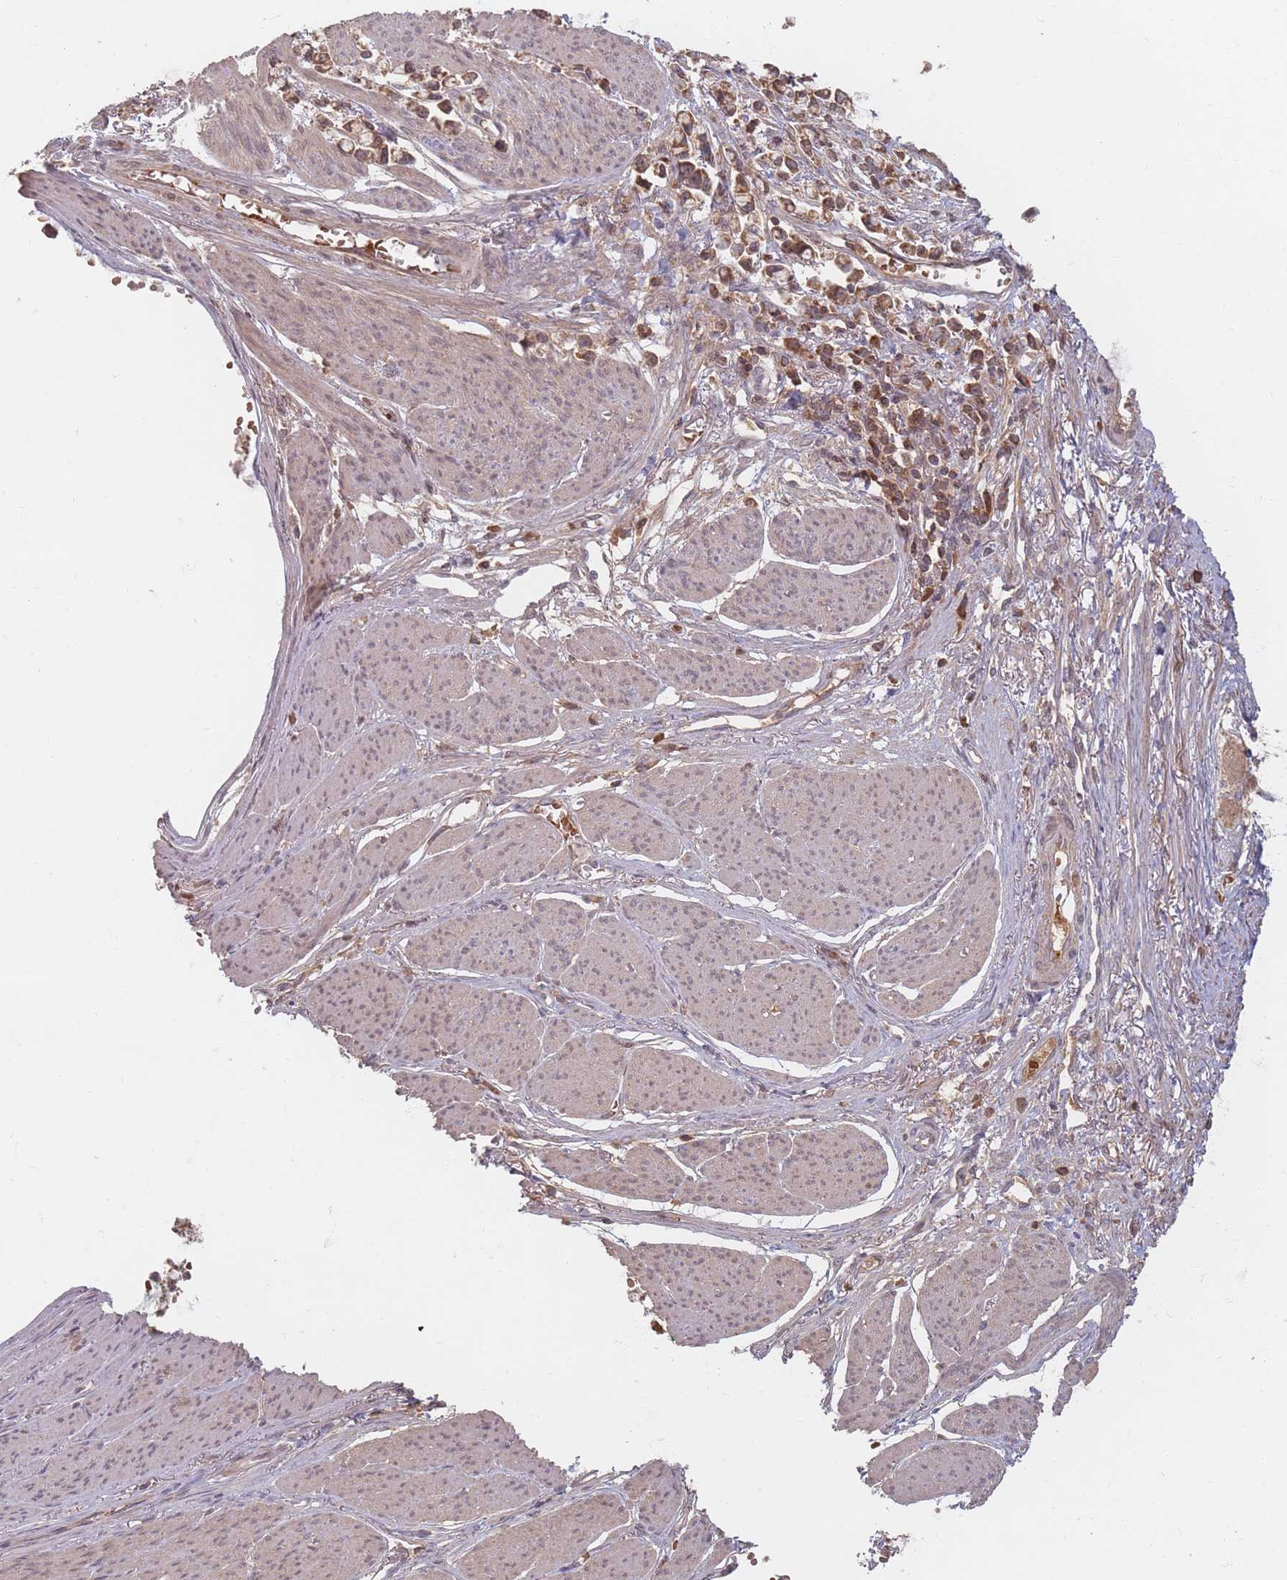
{"staining": {"intensity": "moderate", "quantity": ">75%", "location": "cytoplasmic/membranous"}, "tissue": "stomach cancer", "cell_type": "Tumor cells", "image_type": "cancer", "snomed": [{"axis": "morphology", "description": "Adenocarcinoma, NOS"}, {"axis": "topography", "description": "Stomach"}], "caption": "This histopathology image reveals stomach cancer stained with immunohistochemistry to label a protein in brown. The cytoplasmic/membranous of tumor cells show moderate positivity for the protein. Nuclei are counter-stained blue.", "gene": "OR2M4", "patient": {"sex": "female", "age": 81}}